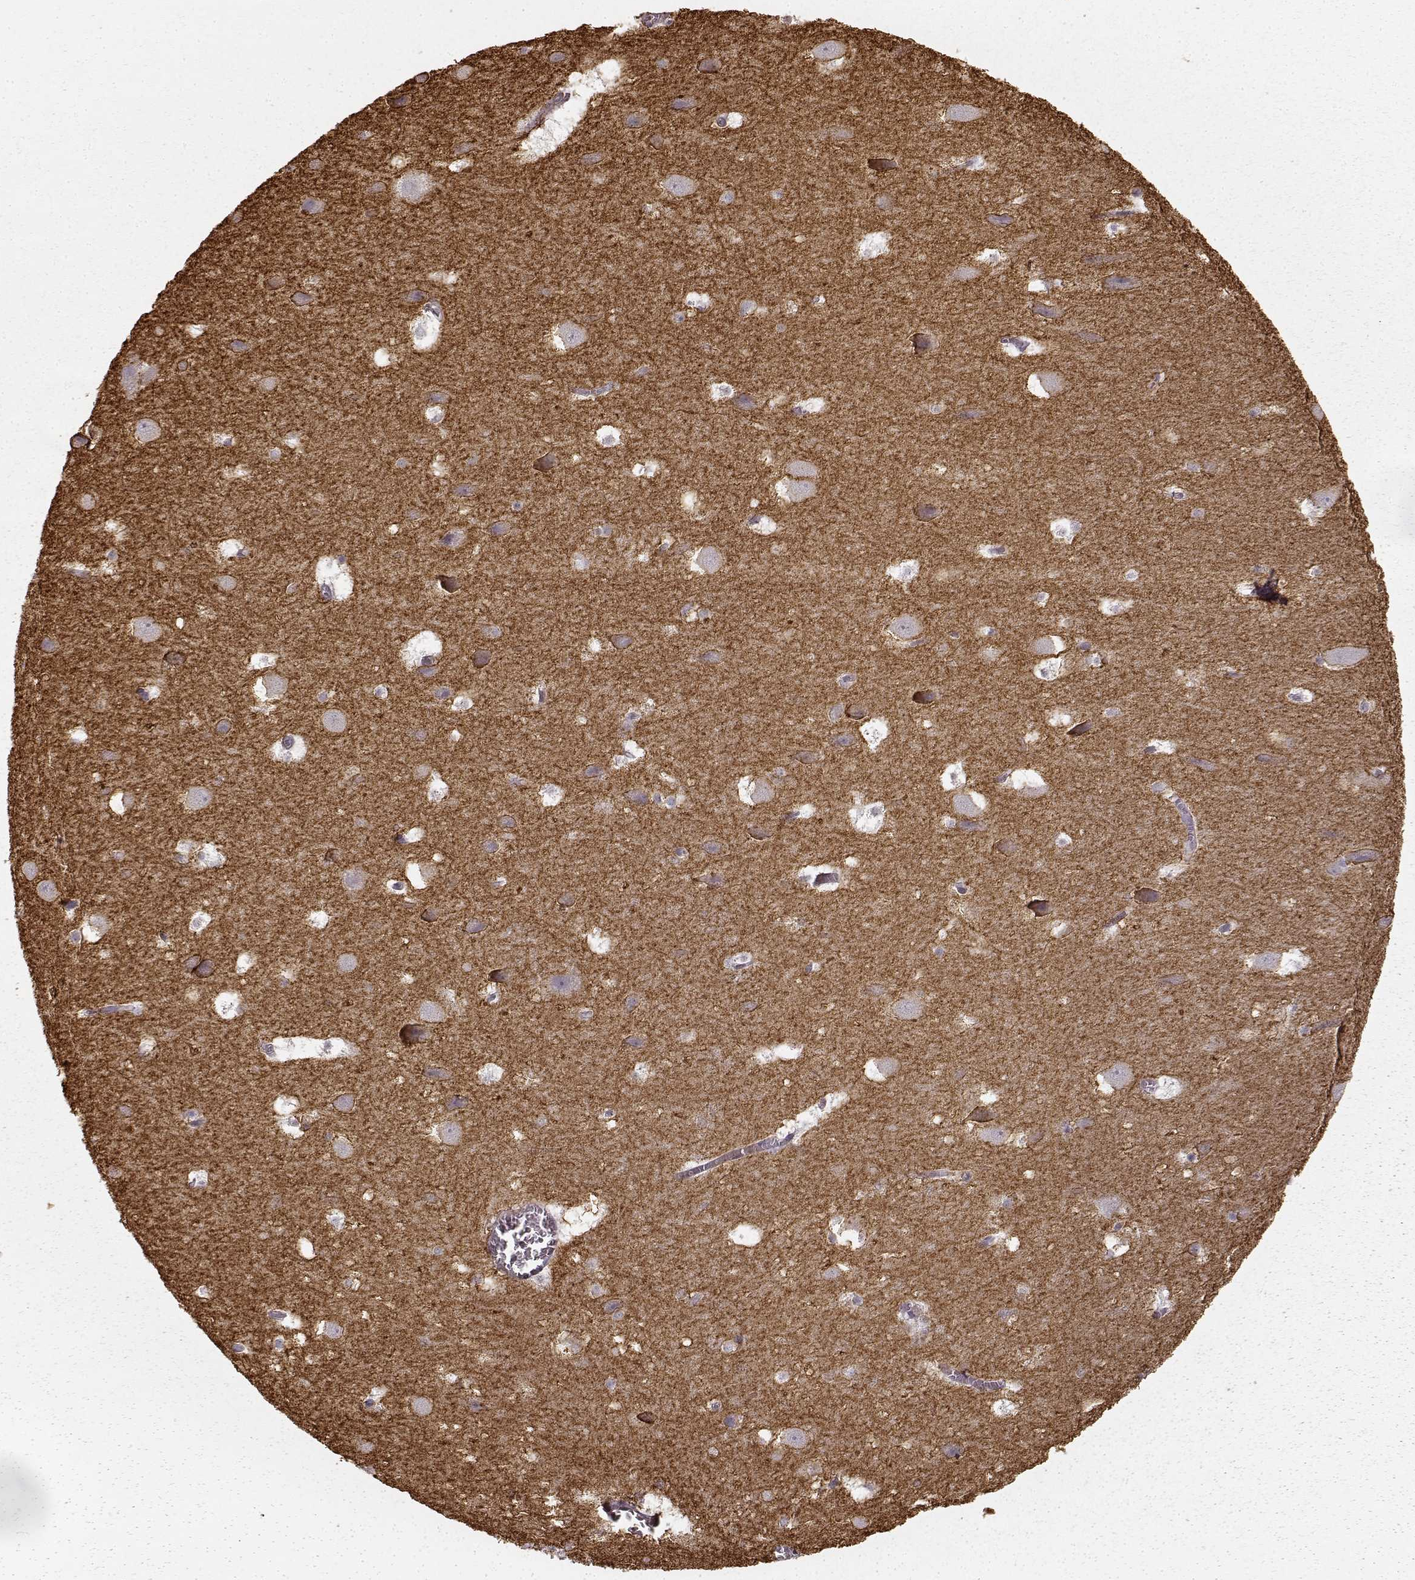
{"staining": {"intensity": "negative", "quantity": "none", "location": "none"}, "tissue": "hippocampus", "cell_type": "Glial cells", "image_type": "normal", "snomed": [{"axis": "morphology", "description": "Normal tissue, NOS"}, {"axis": "topography", "description": "Hippocampus"}], "caption": "A photomicrograph of hippocampus stained for a protein shows no brown staining in glial cells.", "gene": "PRKCE", "patient": {"sex": "male", "age": 45}}